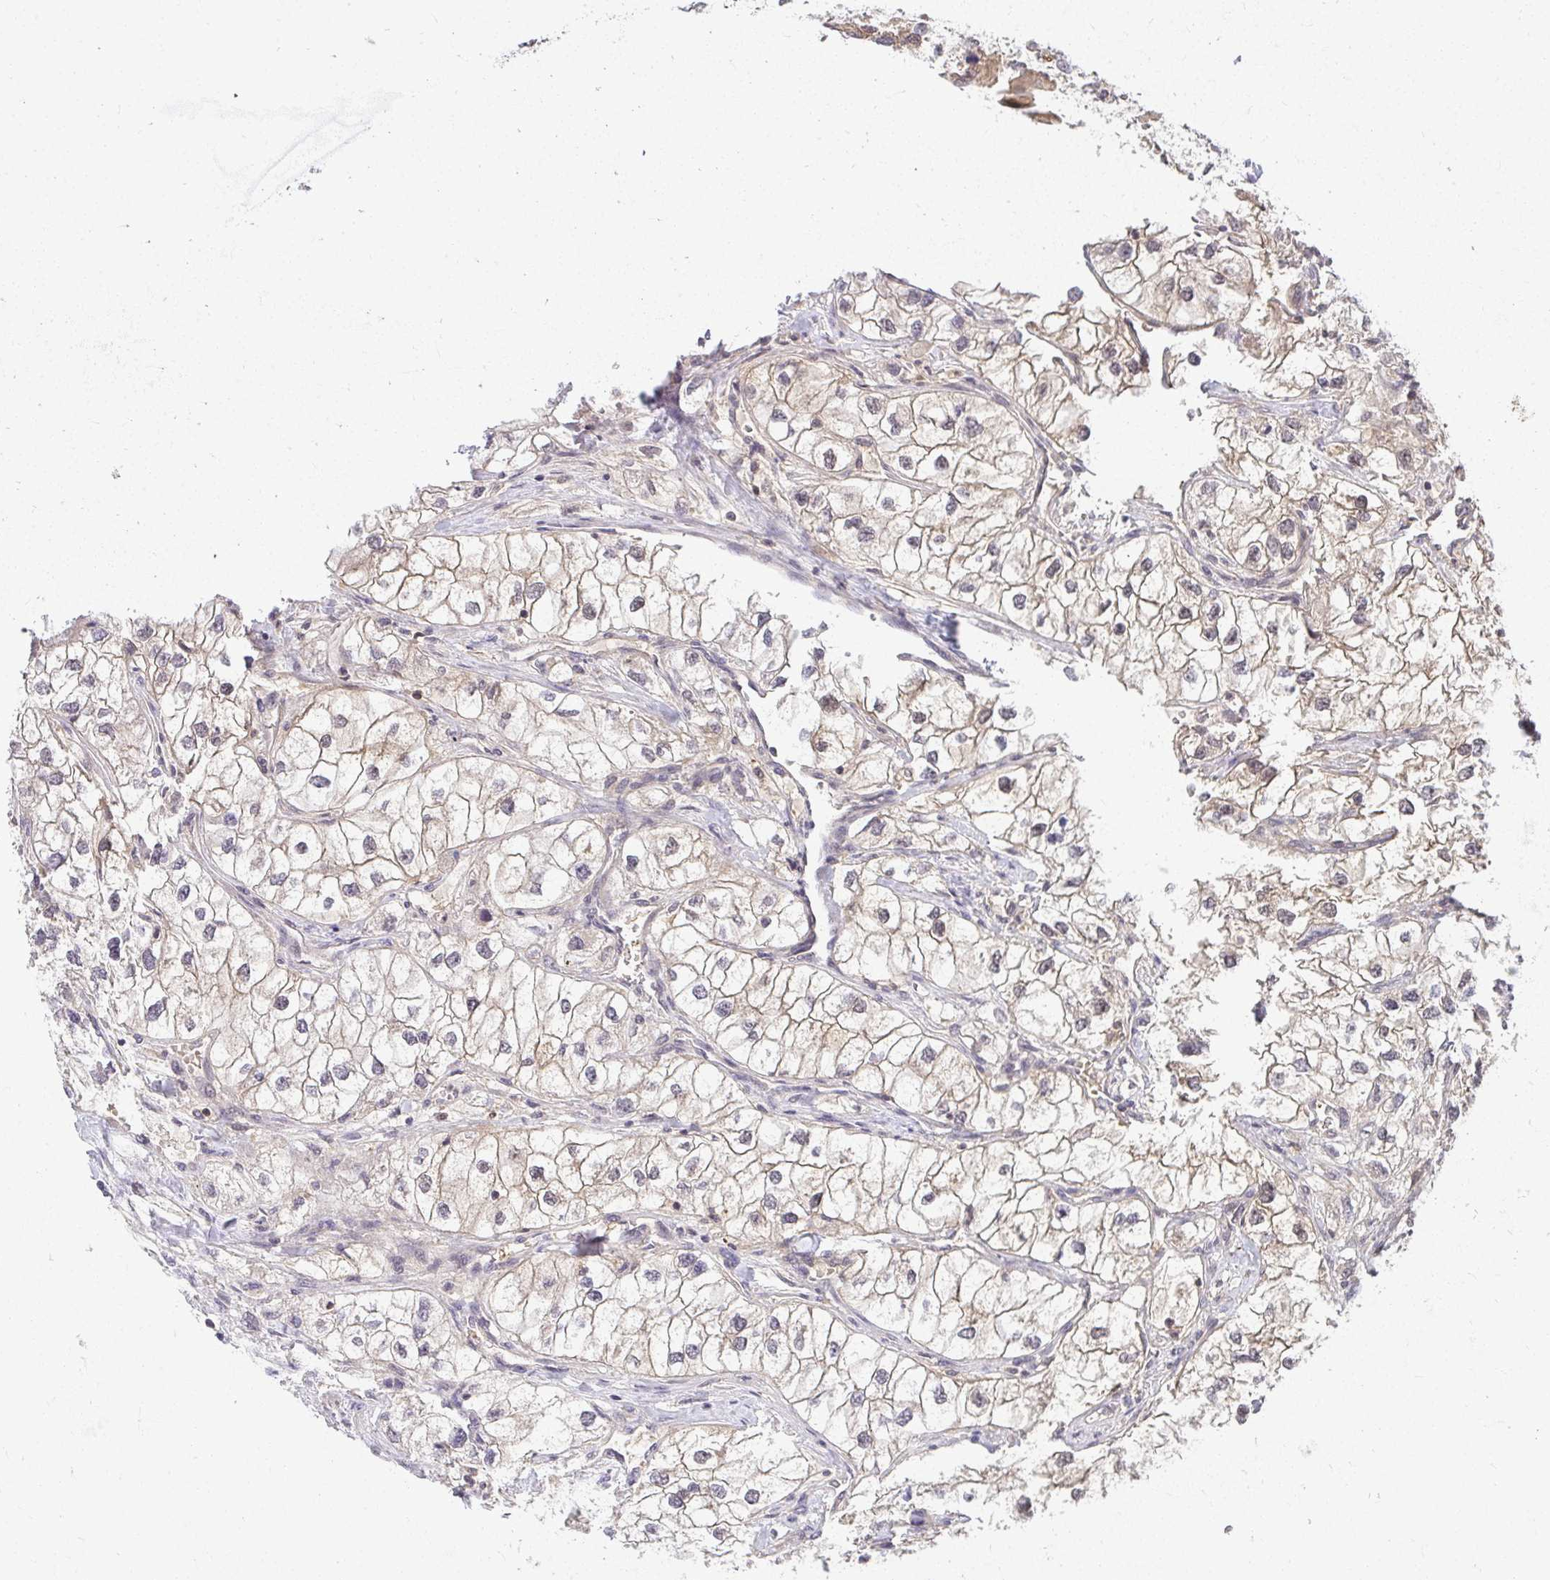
{"staining": {"intensity": "weak", "quantity": ">75%", "location": "cytoplasmic/membranous"}, "tissue": "renal cancer", "cell_type": "Tumor cells", "image_type": "cancer", "snomed": [{"axis": "morphology", "description": "Adenocarcinoma, NOS"}, {"axis": "topography", "description": "Kidney"}], "caption": "Weak cytoplasmic/membranous protein positivity is seen in about >75% of tumor cells in renal cancer (adenocarcinoma).", "gene": "HDHD2", "patient": {"sex": "male", "age": 59}}